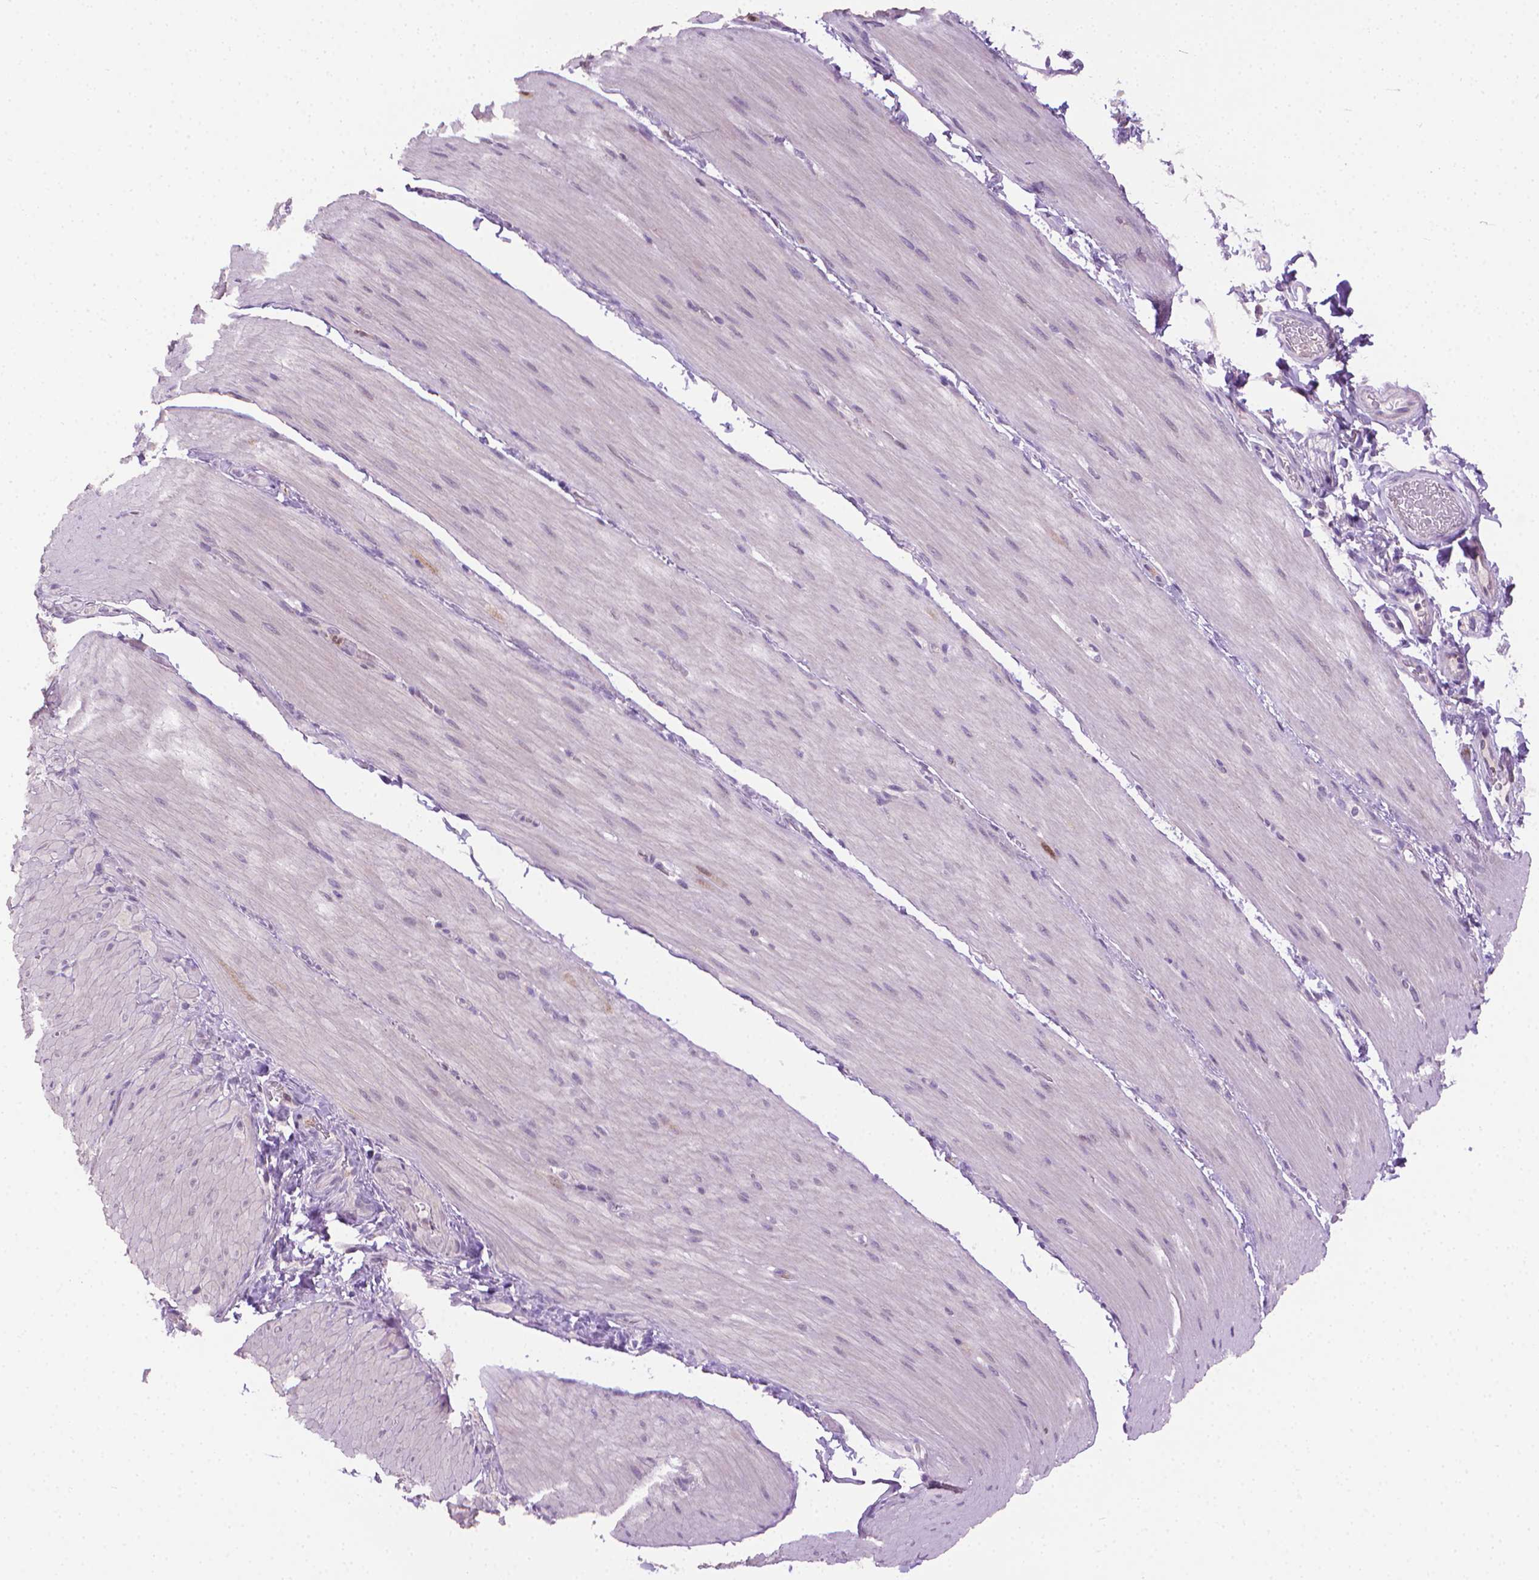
{"staining": {"intensity": "negative", "quantity": "none", "location": "none"}, "tissue": "smooth muscle", "cell_type": "Smooth muscle cells", "image_type": "normal", "snomed": [{"axis": "morphology", "description": "Normal tissue, NOS"}, {"axis": "topography", "description": "Smooth muscle"}, {"axis": "topography", "description": "Colon"}], "caption": "This is a image of immunohistochemistry staining of benign smooth muscle, which shows no staining in smooth muscle cells. The staining is performed using DAB (3,3'-diaminobenzidine) brown chromogen with nuclei counter-stained in using hematoxylin.", "gene": "CDKN2D", "patient": {"sex": "male", "age": 73}}